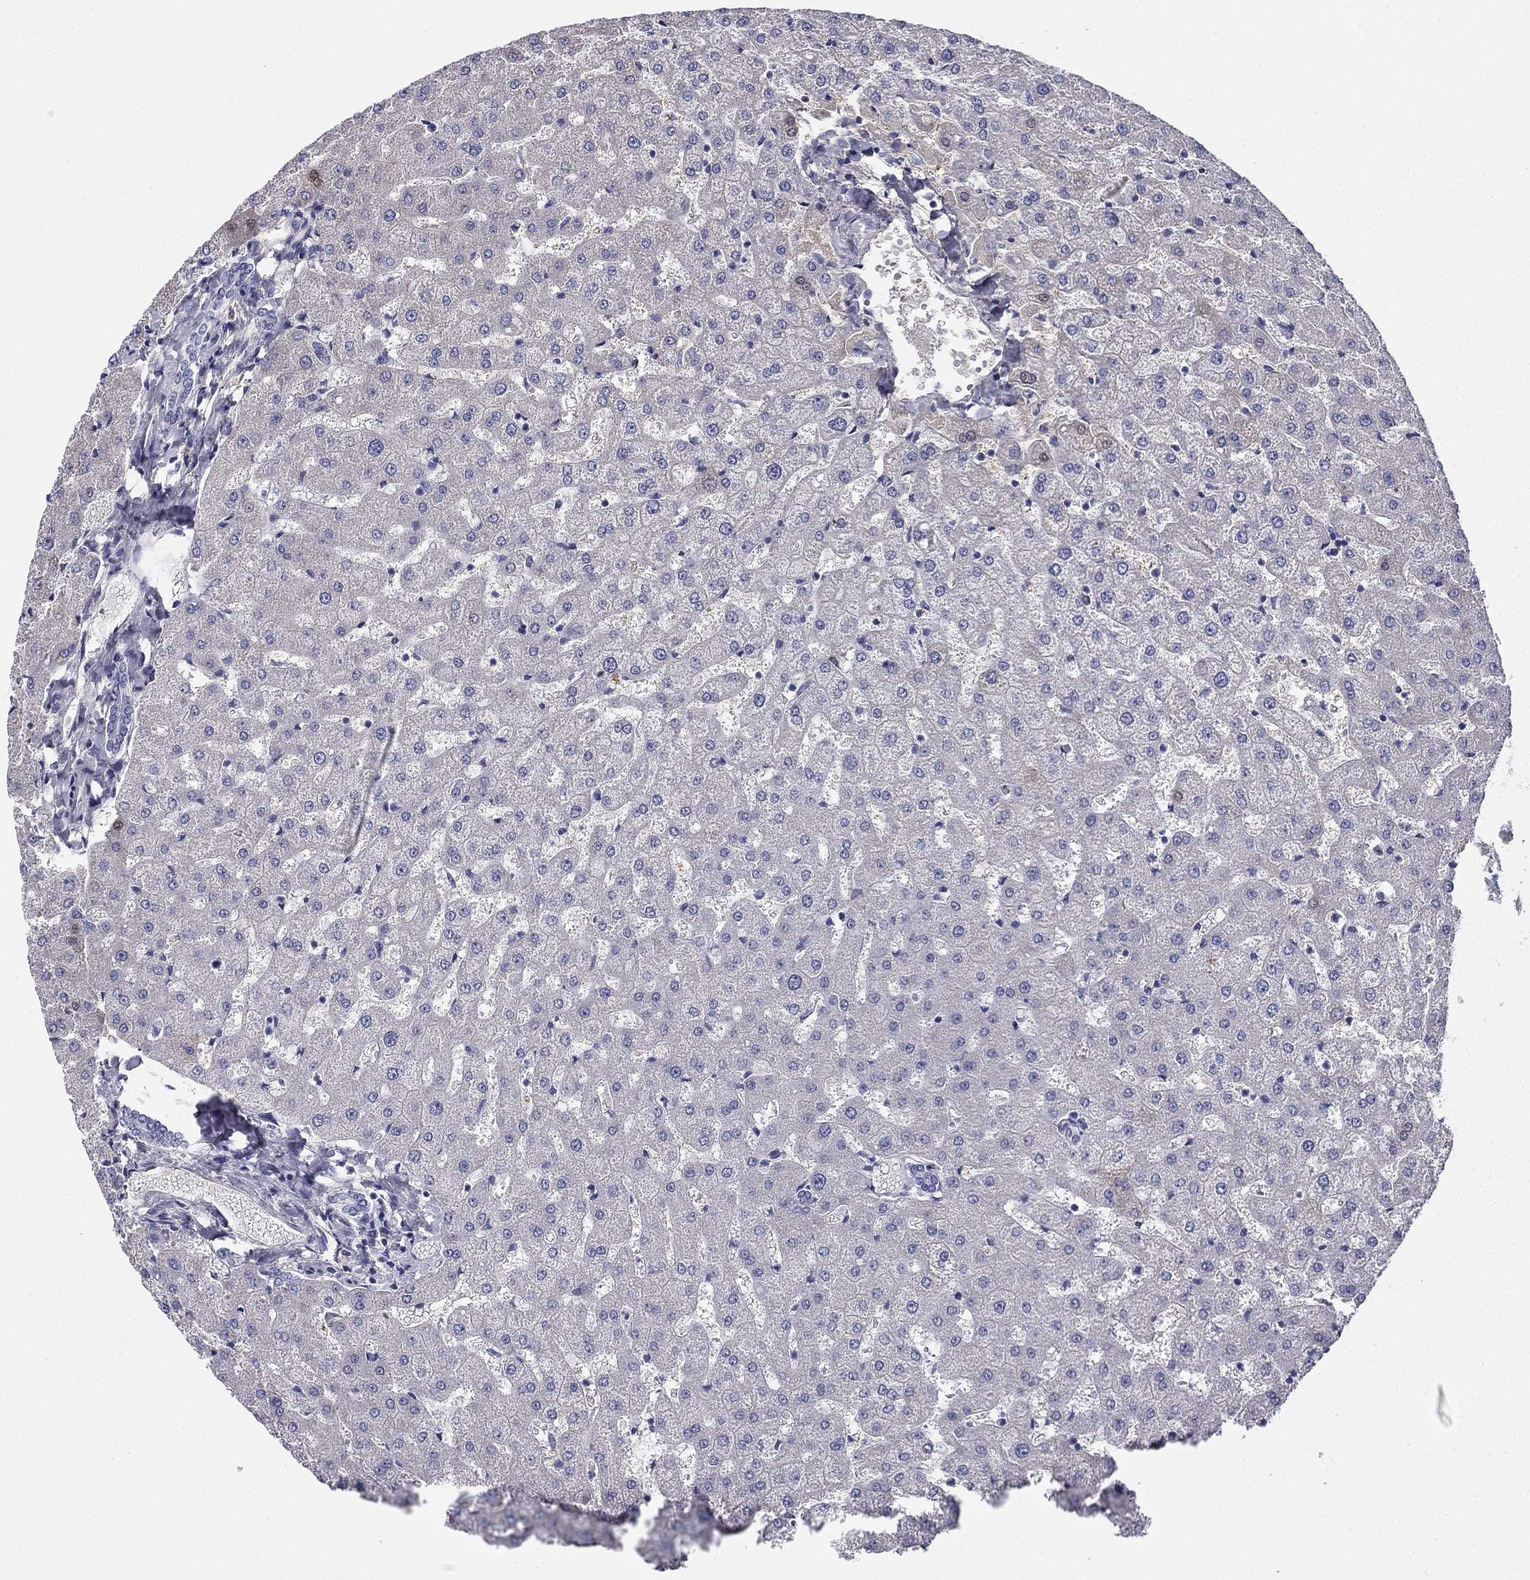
{"staining": {"intensity": "negative", "quantity": "none", "location": "none"}, "tissue": "liver", "cell_type": "Cholangiocytes", "image_type": "normal", "snomed": [{"axis": "morphology", "description": "Normal tissue, NOS"}, {"axis": "topography", "description": "Liver"}], "caption": "High power microscopy image of an immunohistochemistry micrograph of benign liver, revealing no significant staining in cholangiocytes. (DAB IHC visualized using brightfield microscopy, high magnification).", "gene": "CPLX4", "patient": {"sex": "female", "age": 50}}